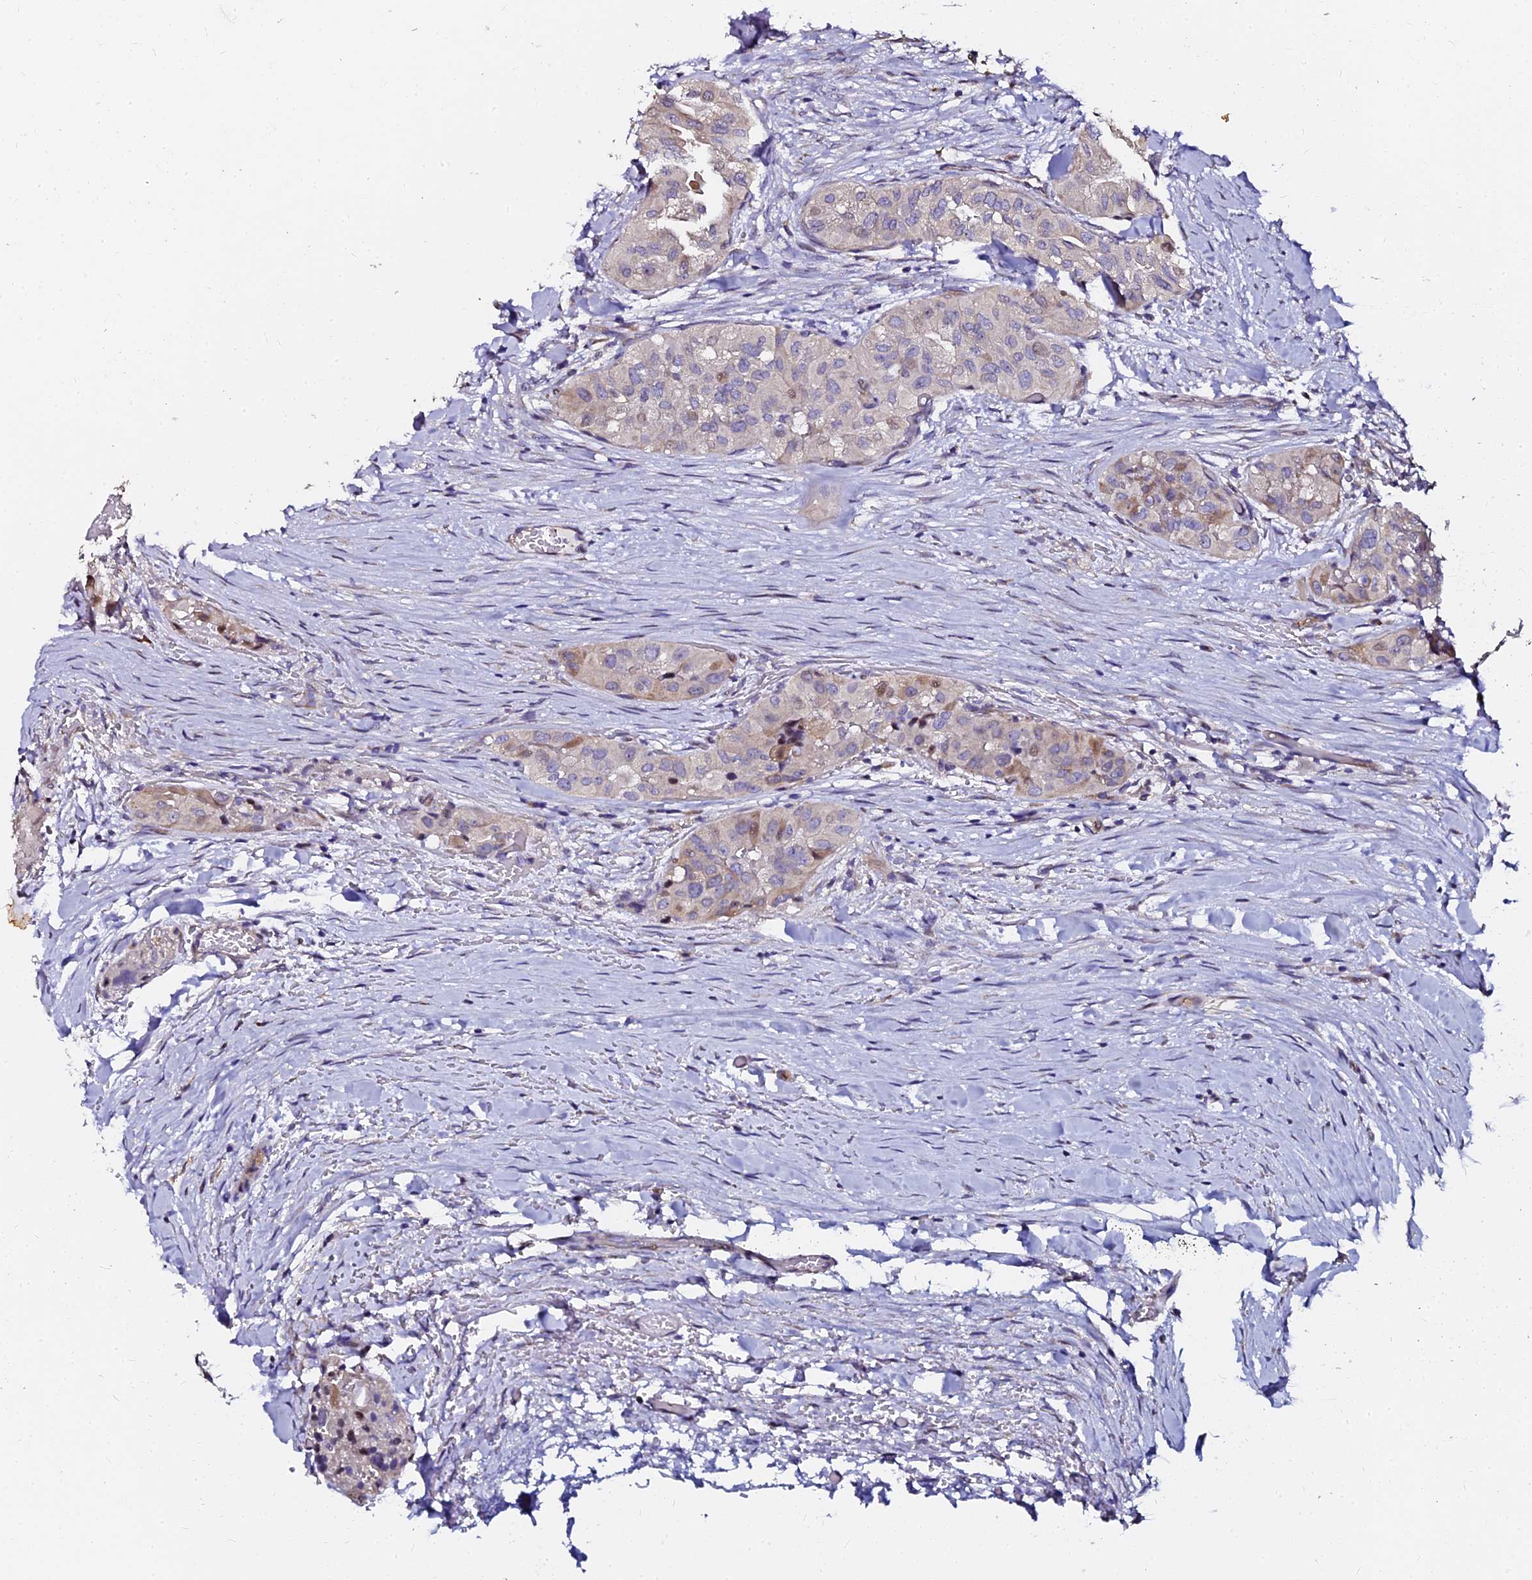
{"staining": {"intensity": "negative", "quantity": "none", "location": "none"}, "tissue": "thyroid cancer", "cell_type": "Tumor cells", "image_type": "cancer", "snomed": [{"axis": "morphology", "description": "Papillary adenocarcinoma, NOS"}, {"axis": "topography", "description": "Thyroid gland"}], "caption": "A micrograph of thyroid cancer stained for a protein exhibits no brown staining in tumor cells.", "gene": "GPN3", "patient": {"sex": "female", "age": 59}}